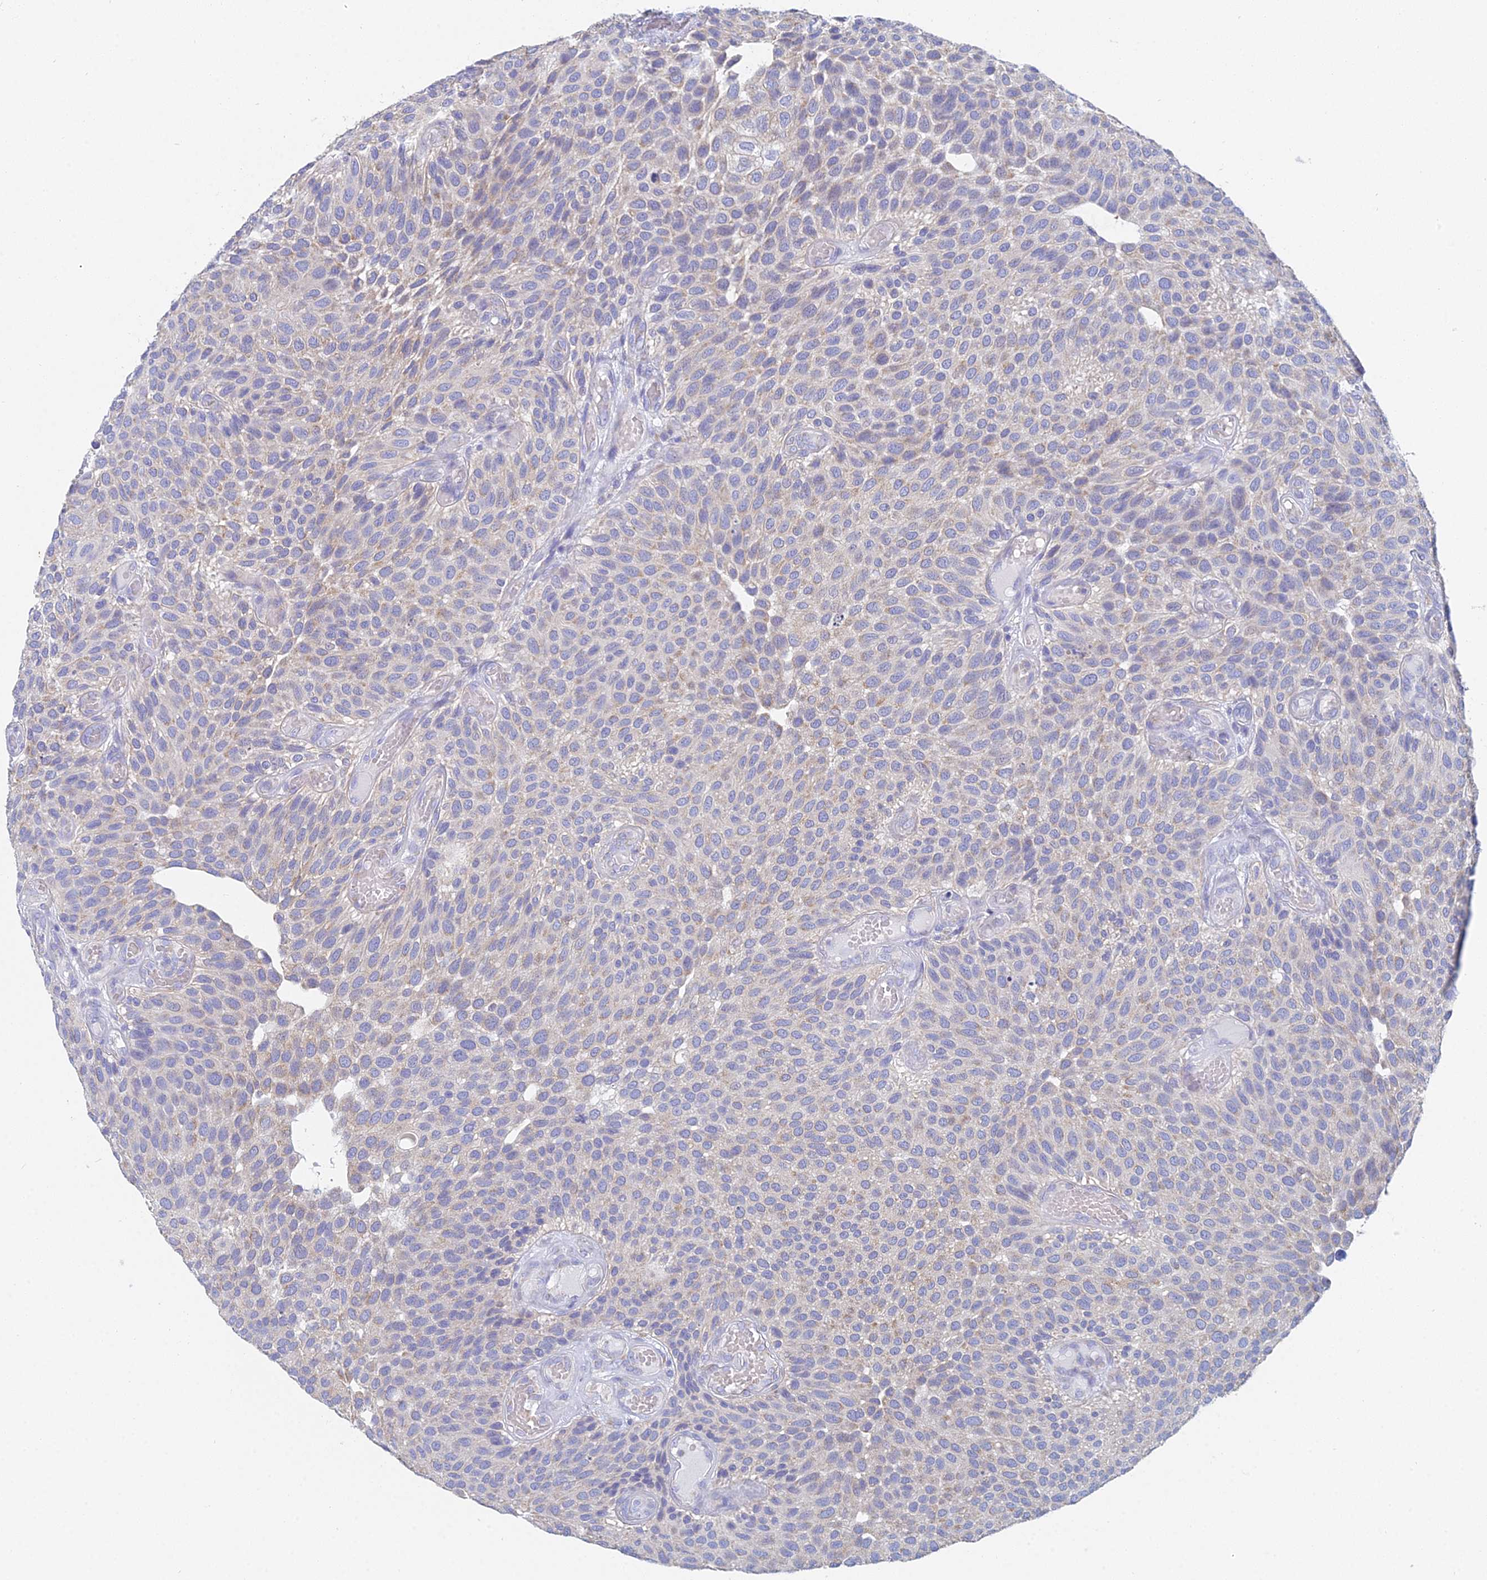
{"staining": {"intensity": "weak", "quantity": "25%-75%", "location": "cytoplasmic/membranous"}, "tissue": "urothelial cancer", "cell_type": "Tumor cells", "image_type": "cancer", "snomed": [{"axis": "morphology", "description": "Urothelial carcinoma, Low grade"}, {"axis": "topography", "description": "Urinary bladder"}], "caption": "Brown immunohistochemical staining in low-grade urothelial carcinoma shows weak cytoplasmic/membranous staining in about 25%-75% of tumor cells.", "gene": "CRACR2B", "patient": {"sex": "male", "age": 89}}